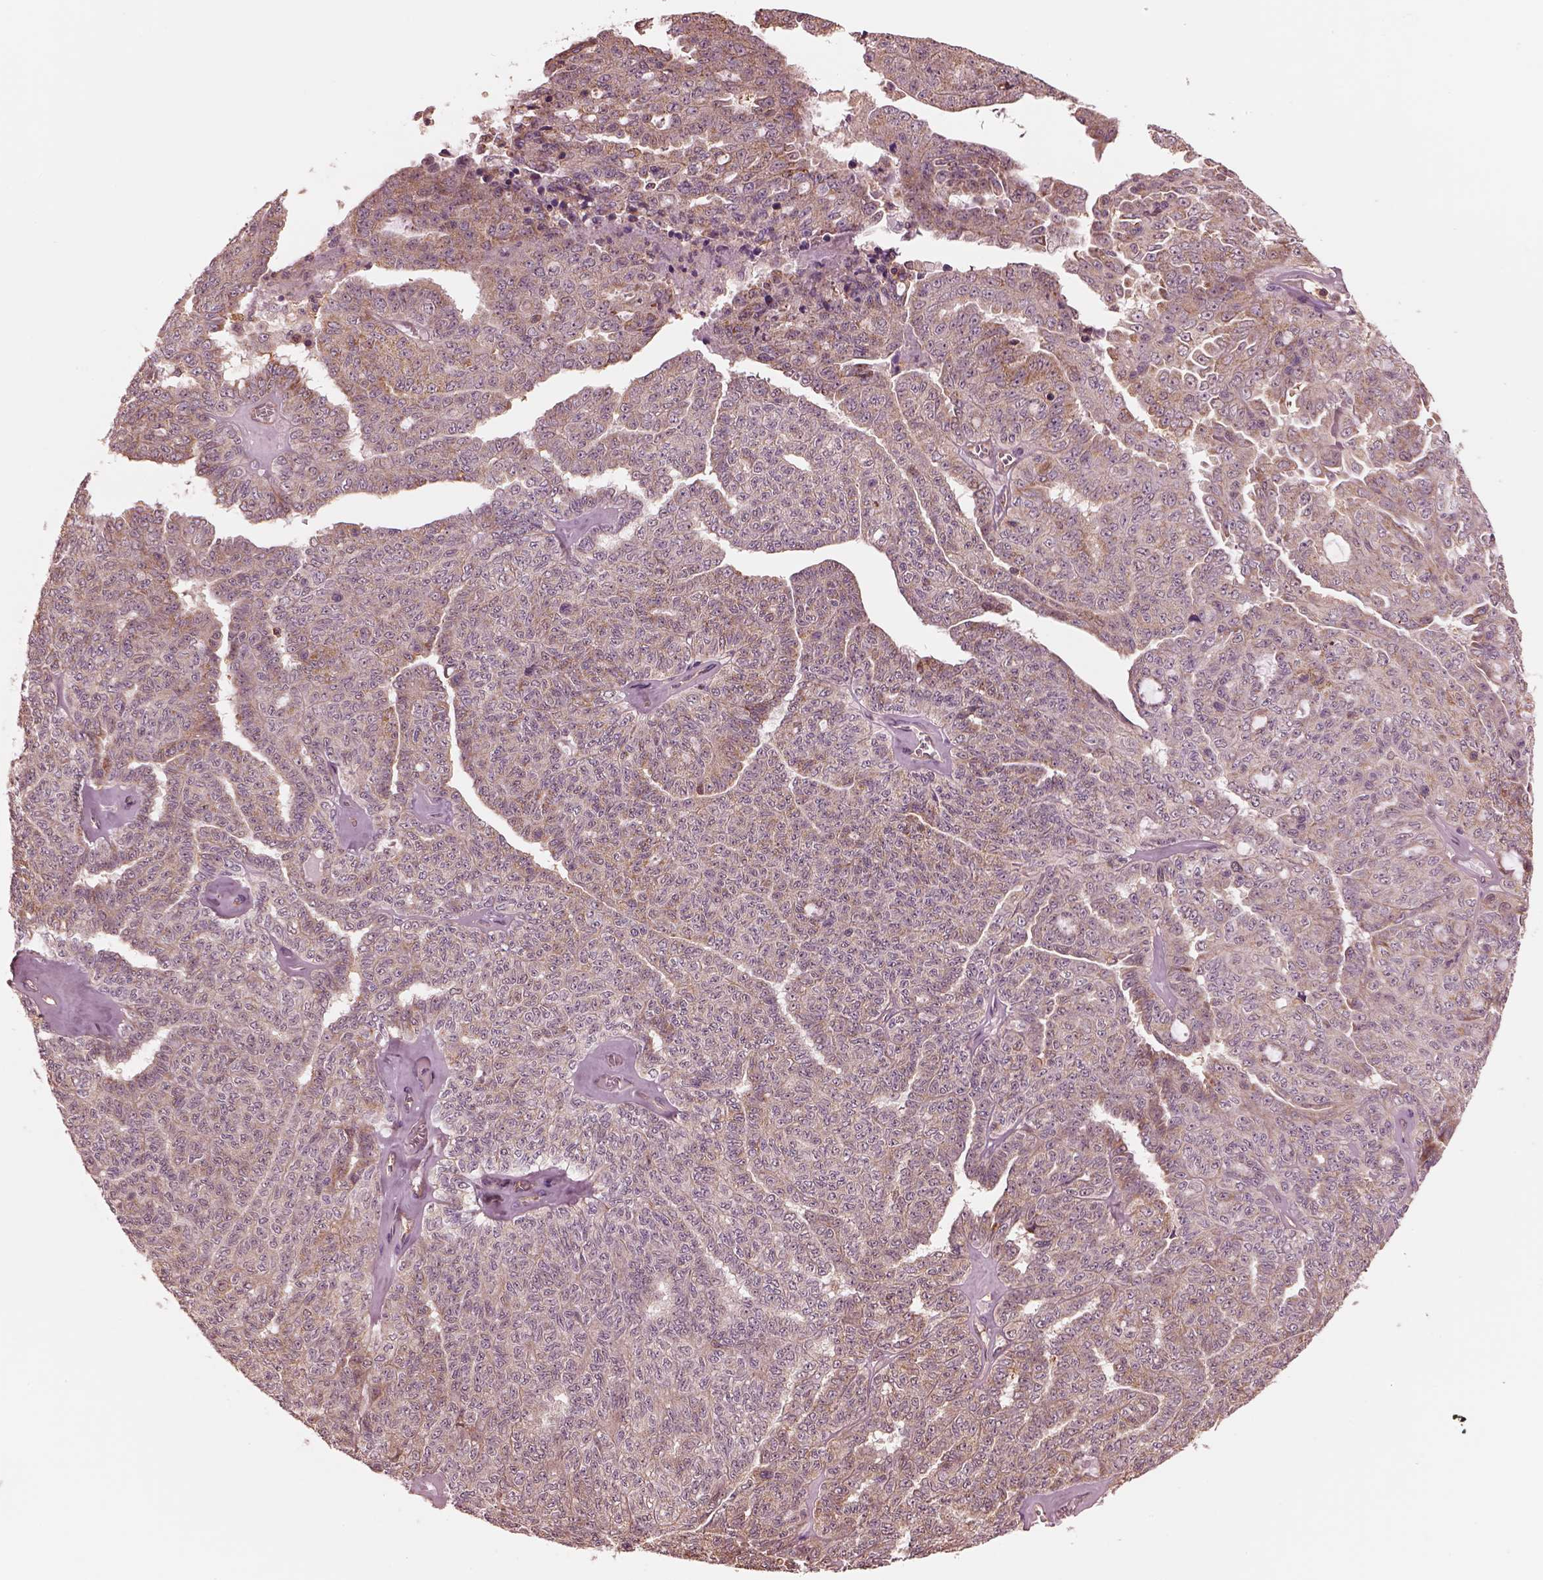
{"staining": {"intensity": "moderate", "quantity": "25%-75%", "location": "cytoplasmic/membranous"}, "tissue": "ovarian cancer", "cell_type": "Tumor cells", "image_type": "cancer", "snomed": [{"axis": "morphology", "description": "Cystadenocarcinoma, serous, NOS"}, {"axis": "topography", "description": "Ovary"}], "caption": "High-power microscopy captured an IHC photomicrograph of ovarian serous cystadenocarcinoma, revealing moderate cytoplasmic/membranous expression in approximately 25%-75% of tumor cells.", "gene": "STK33", "patient": {"sex": "female", "age": 71}}